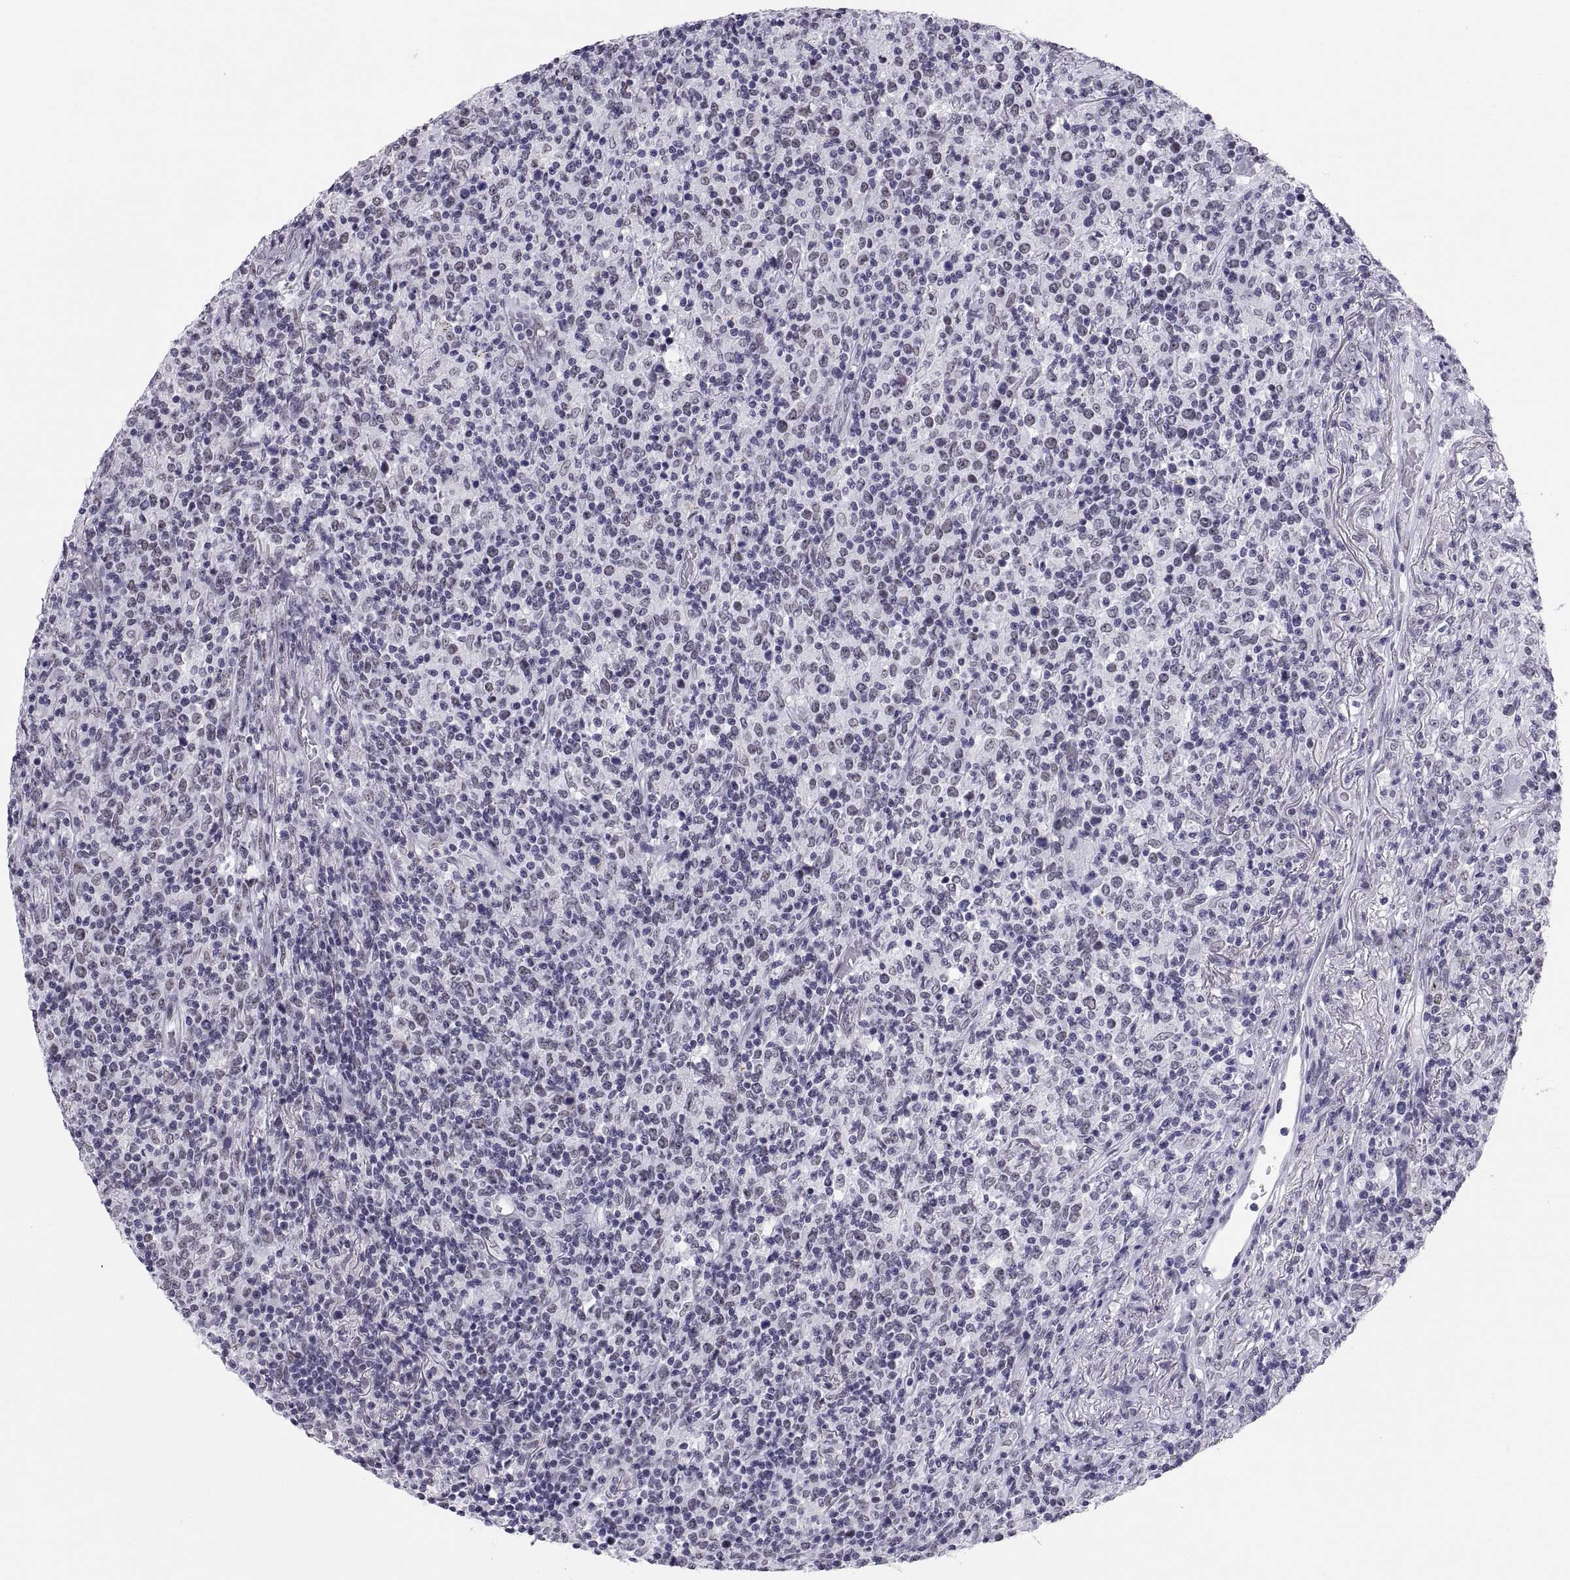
{"staining": {"intensity": "negative", "quantity": "none", "location": "none"}, "tissue": "lymphoma", "cell_type": "Tumor cells", "image_type": "cancer", "snomed": [{"axis": "morphology", "description": "Malignant lymphoma, non-Hodgkin's type, High grade"}, {"axis": "topography", "description": "Lung"}], "caption": "High magnification brightfield microscopy of lymphoma stained with DAB (3,3'-diaminobenzidine) (brown) and counterstained with hematoxylin (blue): tumor cells show no significant staining.", "gene": "NEUROD6", "patient": {"sex": "male", "age": 79}}